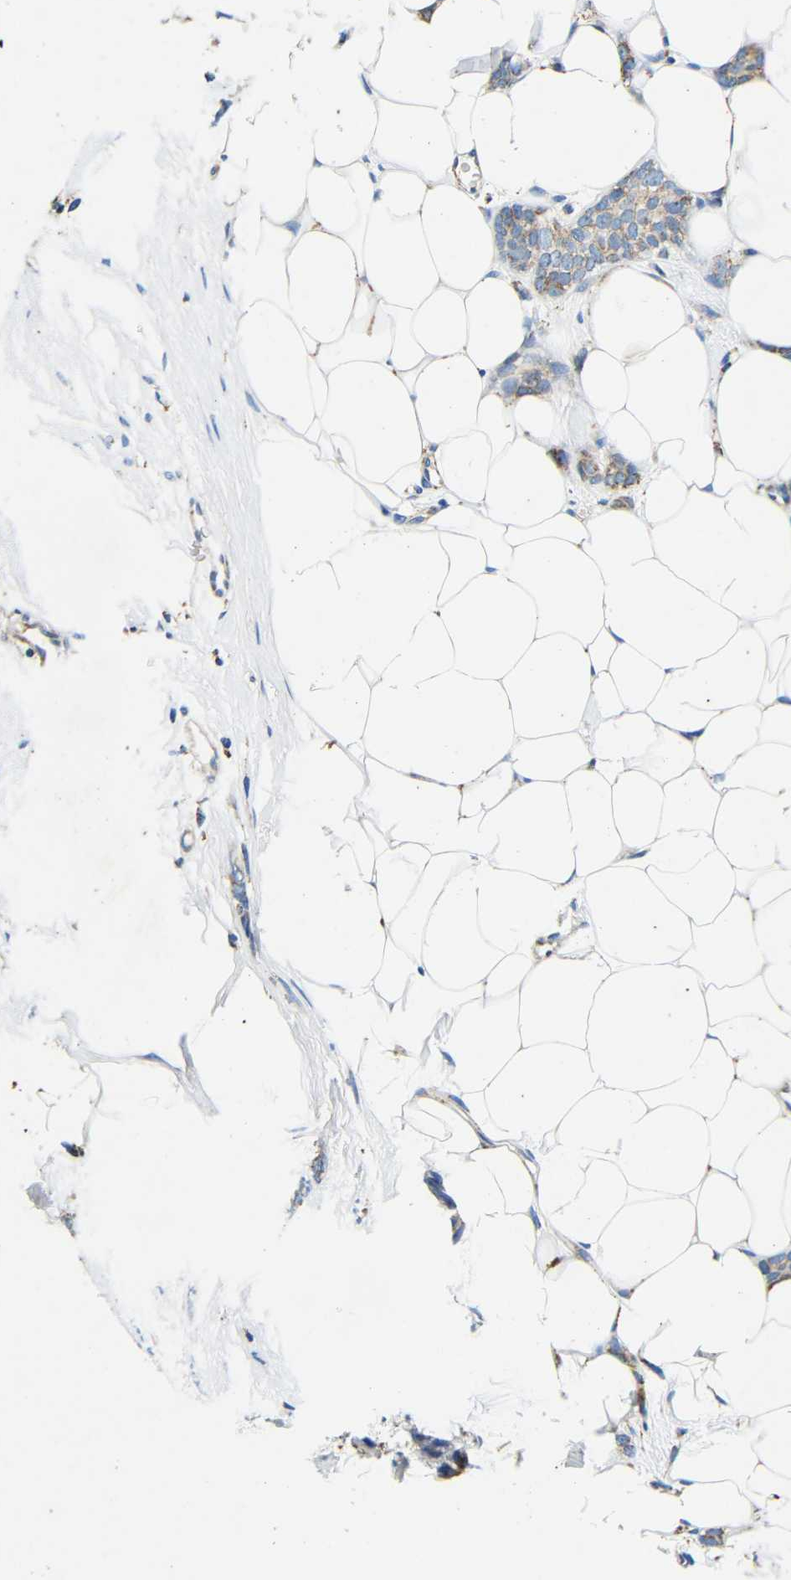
{"staining": {"intensity": "moderate", "quantity": "25%-75%", "location": "cytoplasmic/membranous"}, "tissue": "breast cancer", "cell_type": "Tumor cells", "image_type": "cancer", "snomed": [{"axis": "morphology", "description": "Duct carcinoma"}, {"axis": "topography", "description": "Breast"}], "caption": "The micrograph shows a brown stain indicating the presence of a protein in the cytoplasmic/membranous of tumor cells in invasive ductal carcinoma (breast).", "gene": "GALNT18", "patient": {"sex": "female", "age": 68}}